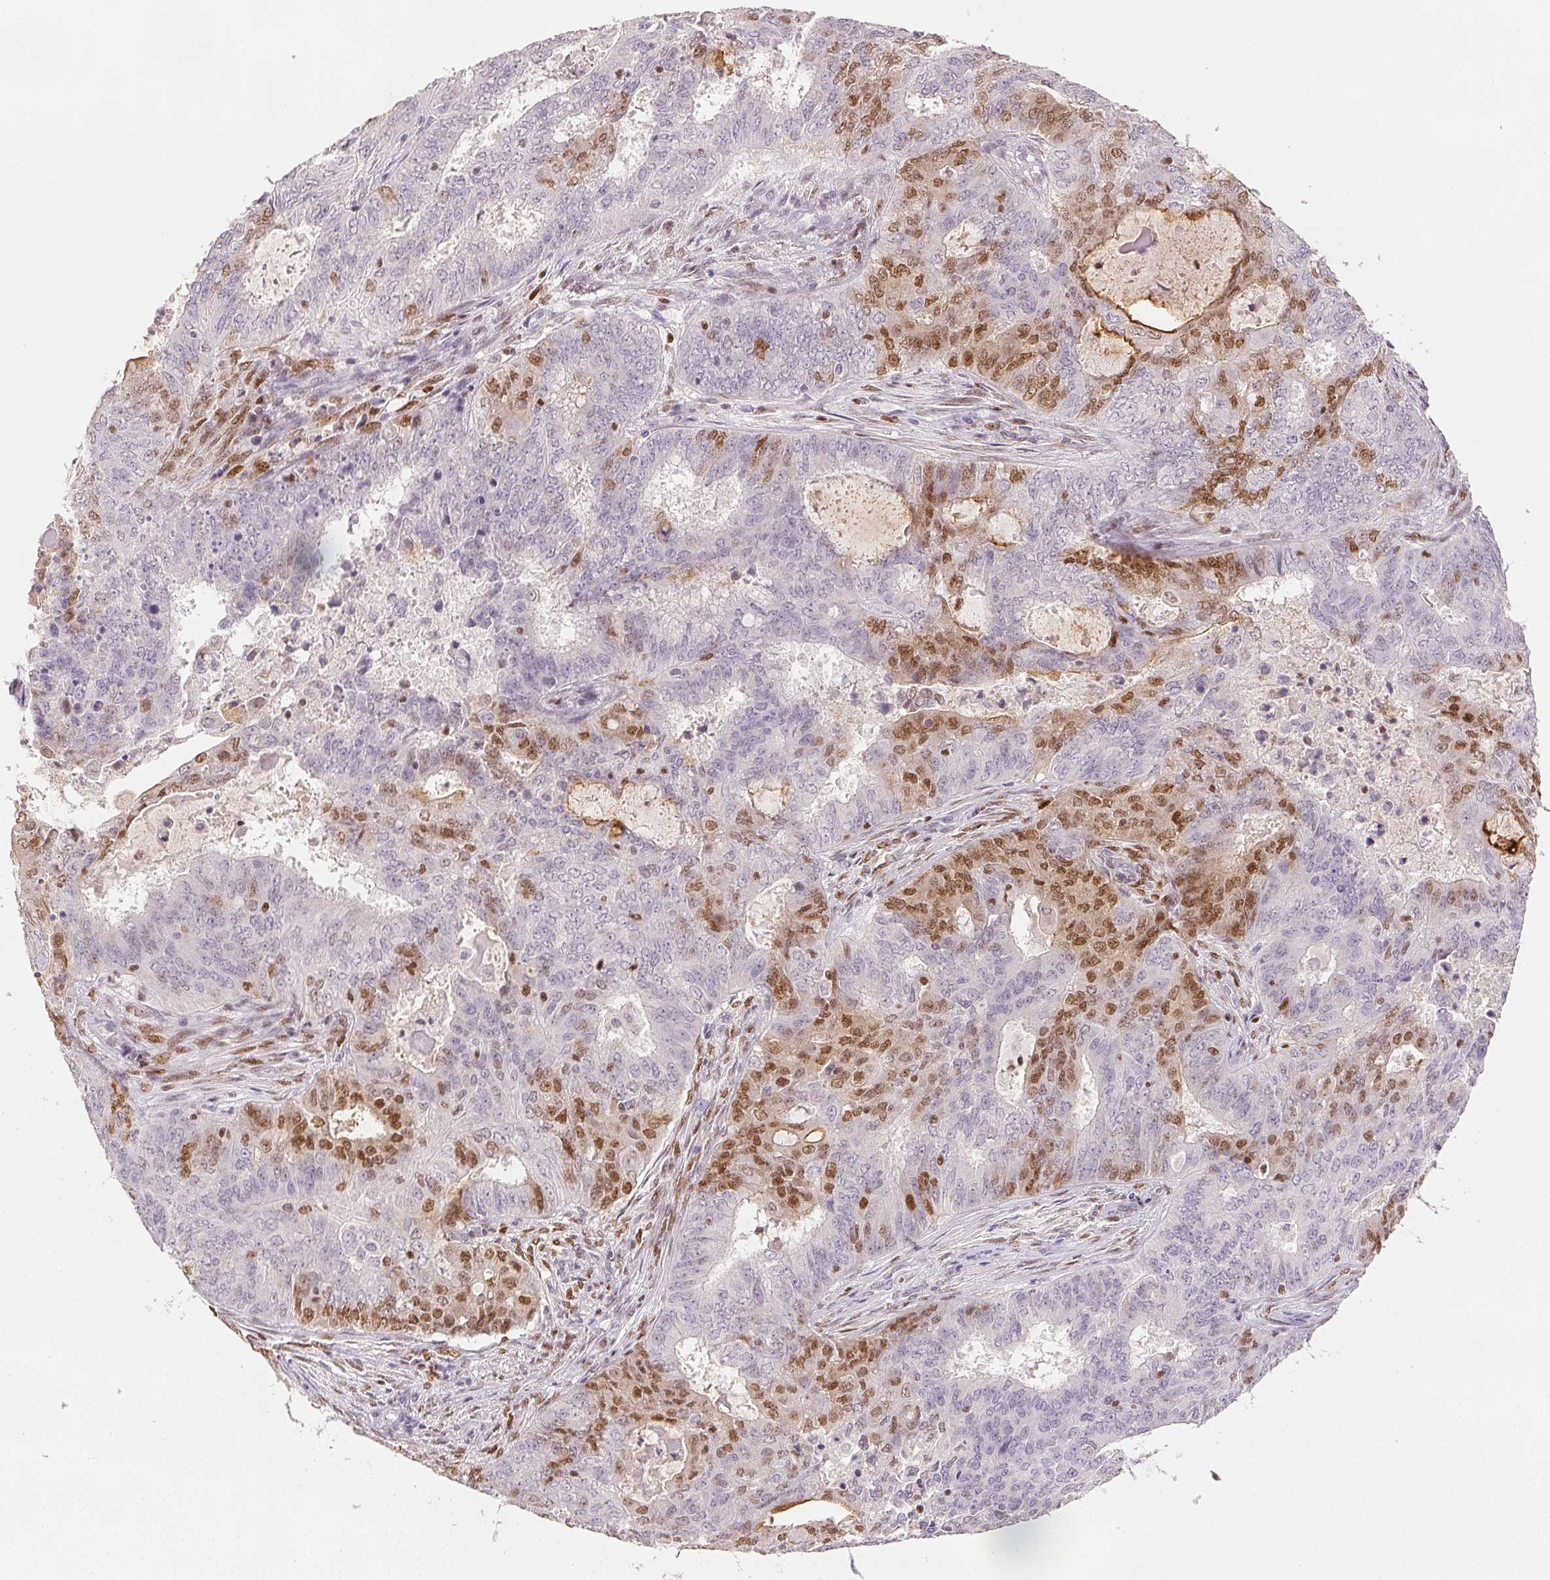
{"staining": {"intensity": "moderate", "quantity": "25%-75%", "location": "nuclear"}, "tissue": "endometrial cancer", "cell_type": "Tumor cells", "image_type": "cancer", "snomed": [{"axis": "morphology", "description": "Adenocarcinoma, NOS"}, {"axis": "topography", "description": "Endometrium"}], "caption": "Human adenocarcinoma (endometrial) stained for a protein (brown) displays moderate nuclear positive expression in about 25%-75% of tumor cells.", "gene": "RUNX2", "patient": {"sex": "female", "age": 62}}